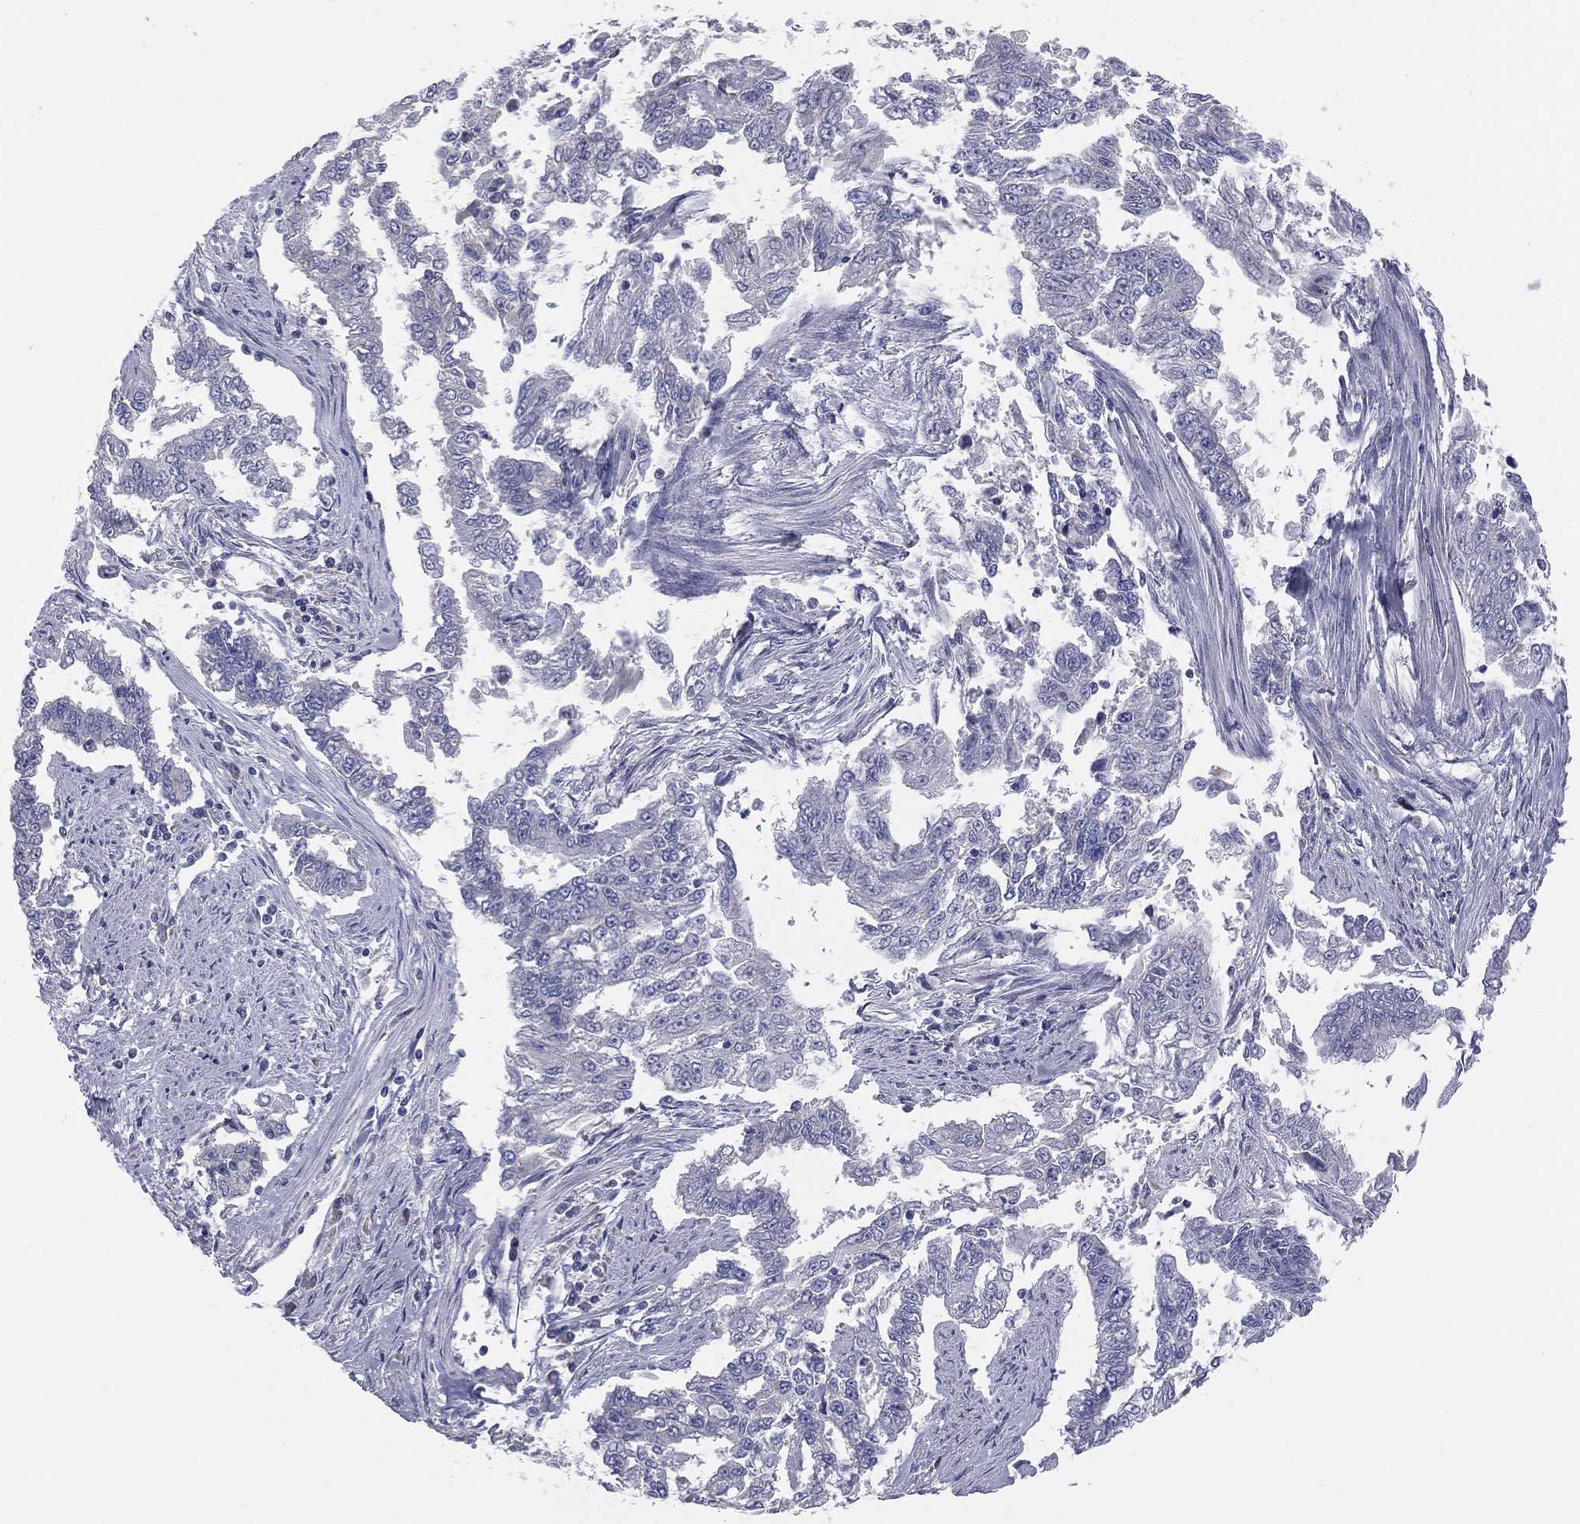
{"staining": {"intensity": "negative", "quantity": "none", "location": "none"}, "tissue": "endometrial cancer", "cell_type": "Tumor cells", "image_type": "cancer", "snomed": [{"axis": "morphology", "description": "Adenocarcinoma, NOS"}, {"axis": "topography", "description": "Uterus"}], "caption": "An IHC micrograph of adenocarcinoma (endometrial) is shown. There is no staining in tumor cells of adenocarcinoma (endometrial).", "gene": "STK31", "patient": {"sex": "female", "age": 59}}